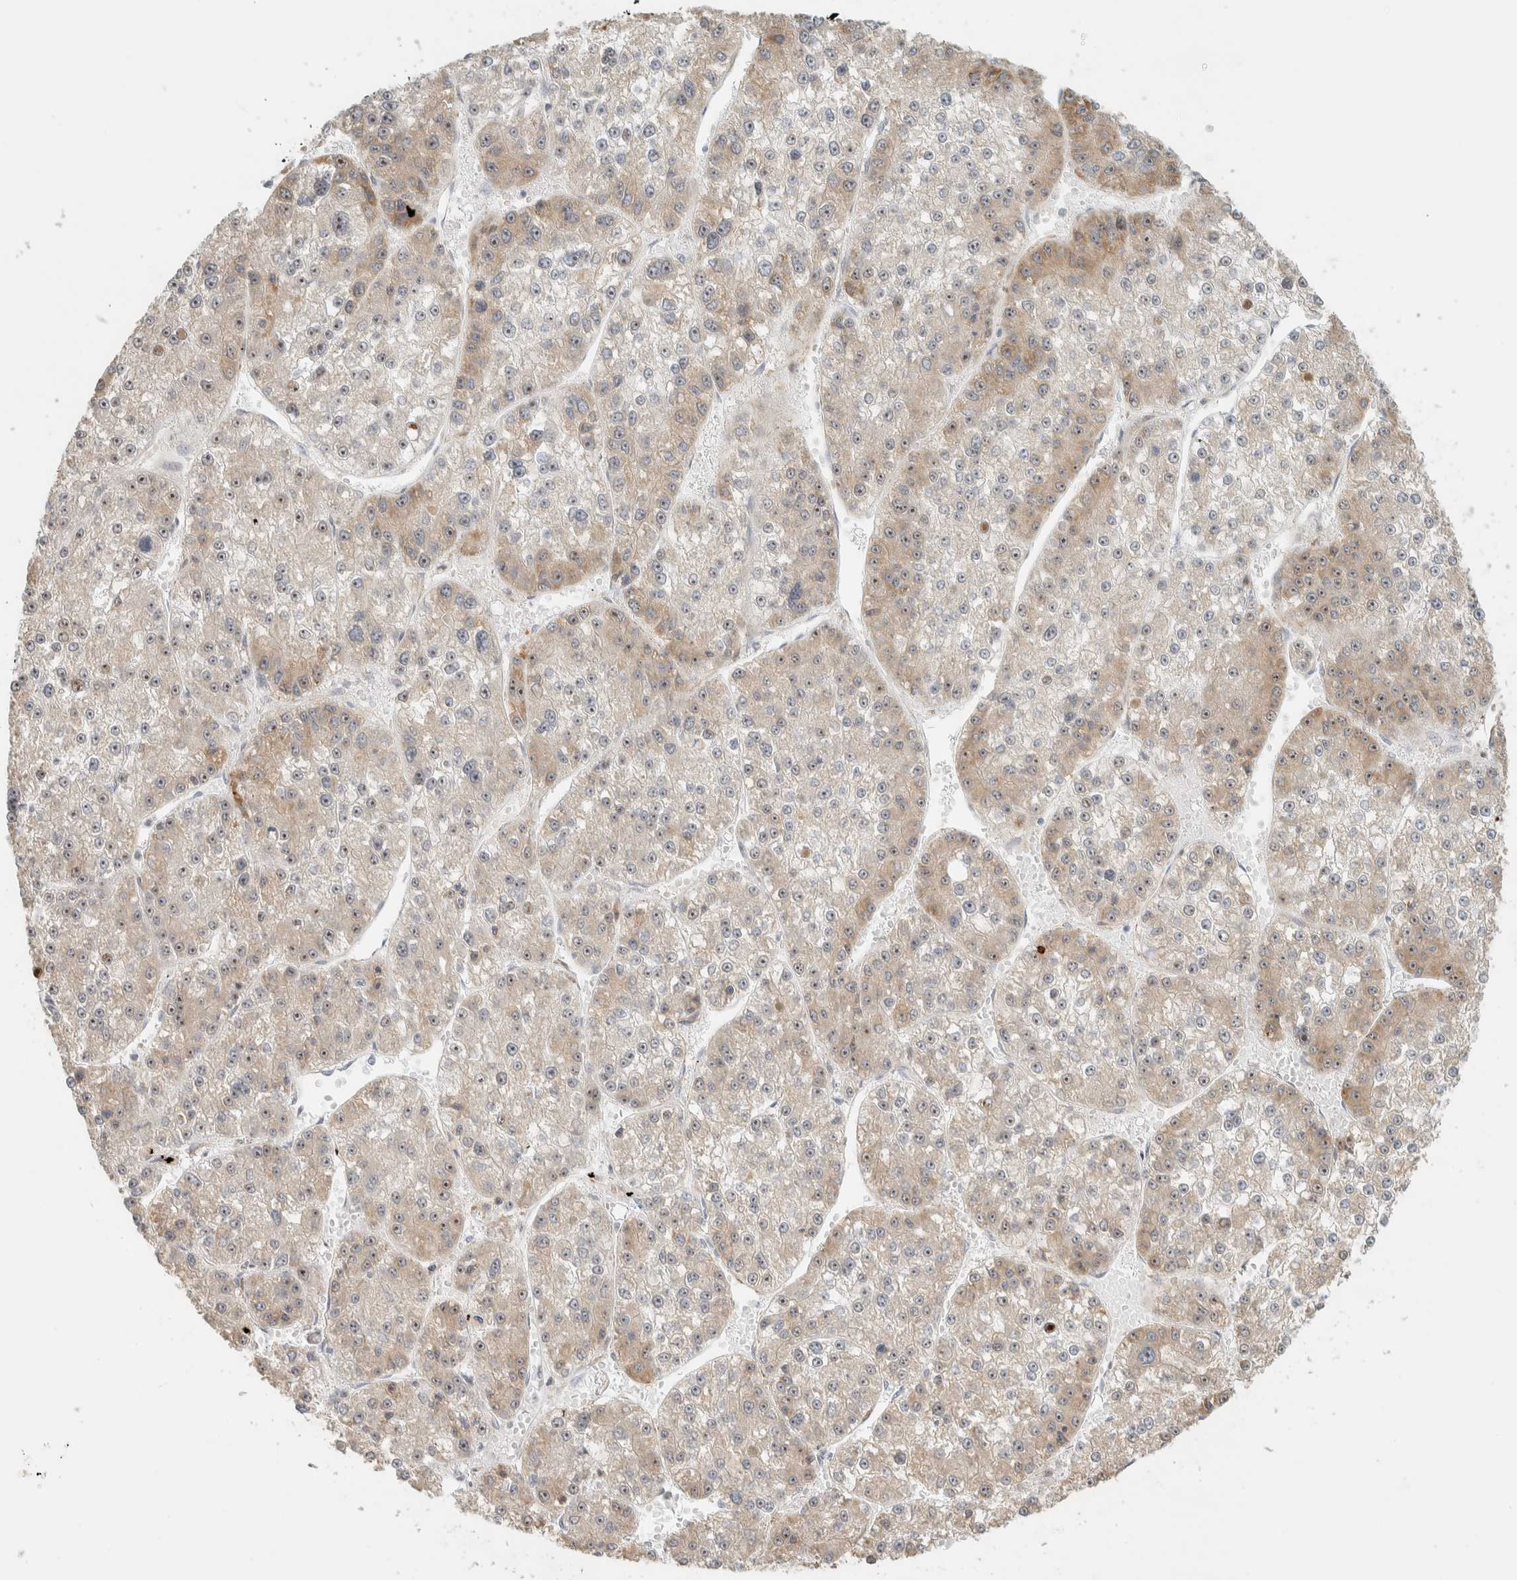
{"staining": {"intensity": "weak", "quantity": "25%-75%", "location": "cytoplasmic/membranous"}, "tissue": "liver cancer", "cell_type": "Tumor cells", "image_type": "cancer", "snomed": [{"axis": "morphology", "description": "Carcinoma, Hepatocellular, NOS"}, {"axis": "topography", "description": "Liver"}], "caption": "Immunohistochemistry (IHC) micrograph of human hepatocellular carcinoma (liver) stained for a protein (brown), which exhibits low levels of weak cytoplasmic/membranous positivity in approximately 25%-75% of tumor cells.", "gene": "KLHL40", "patient": {"sex": "female", "age": 73}}